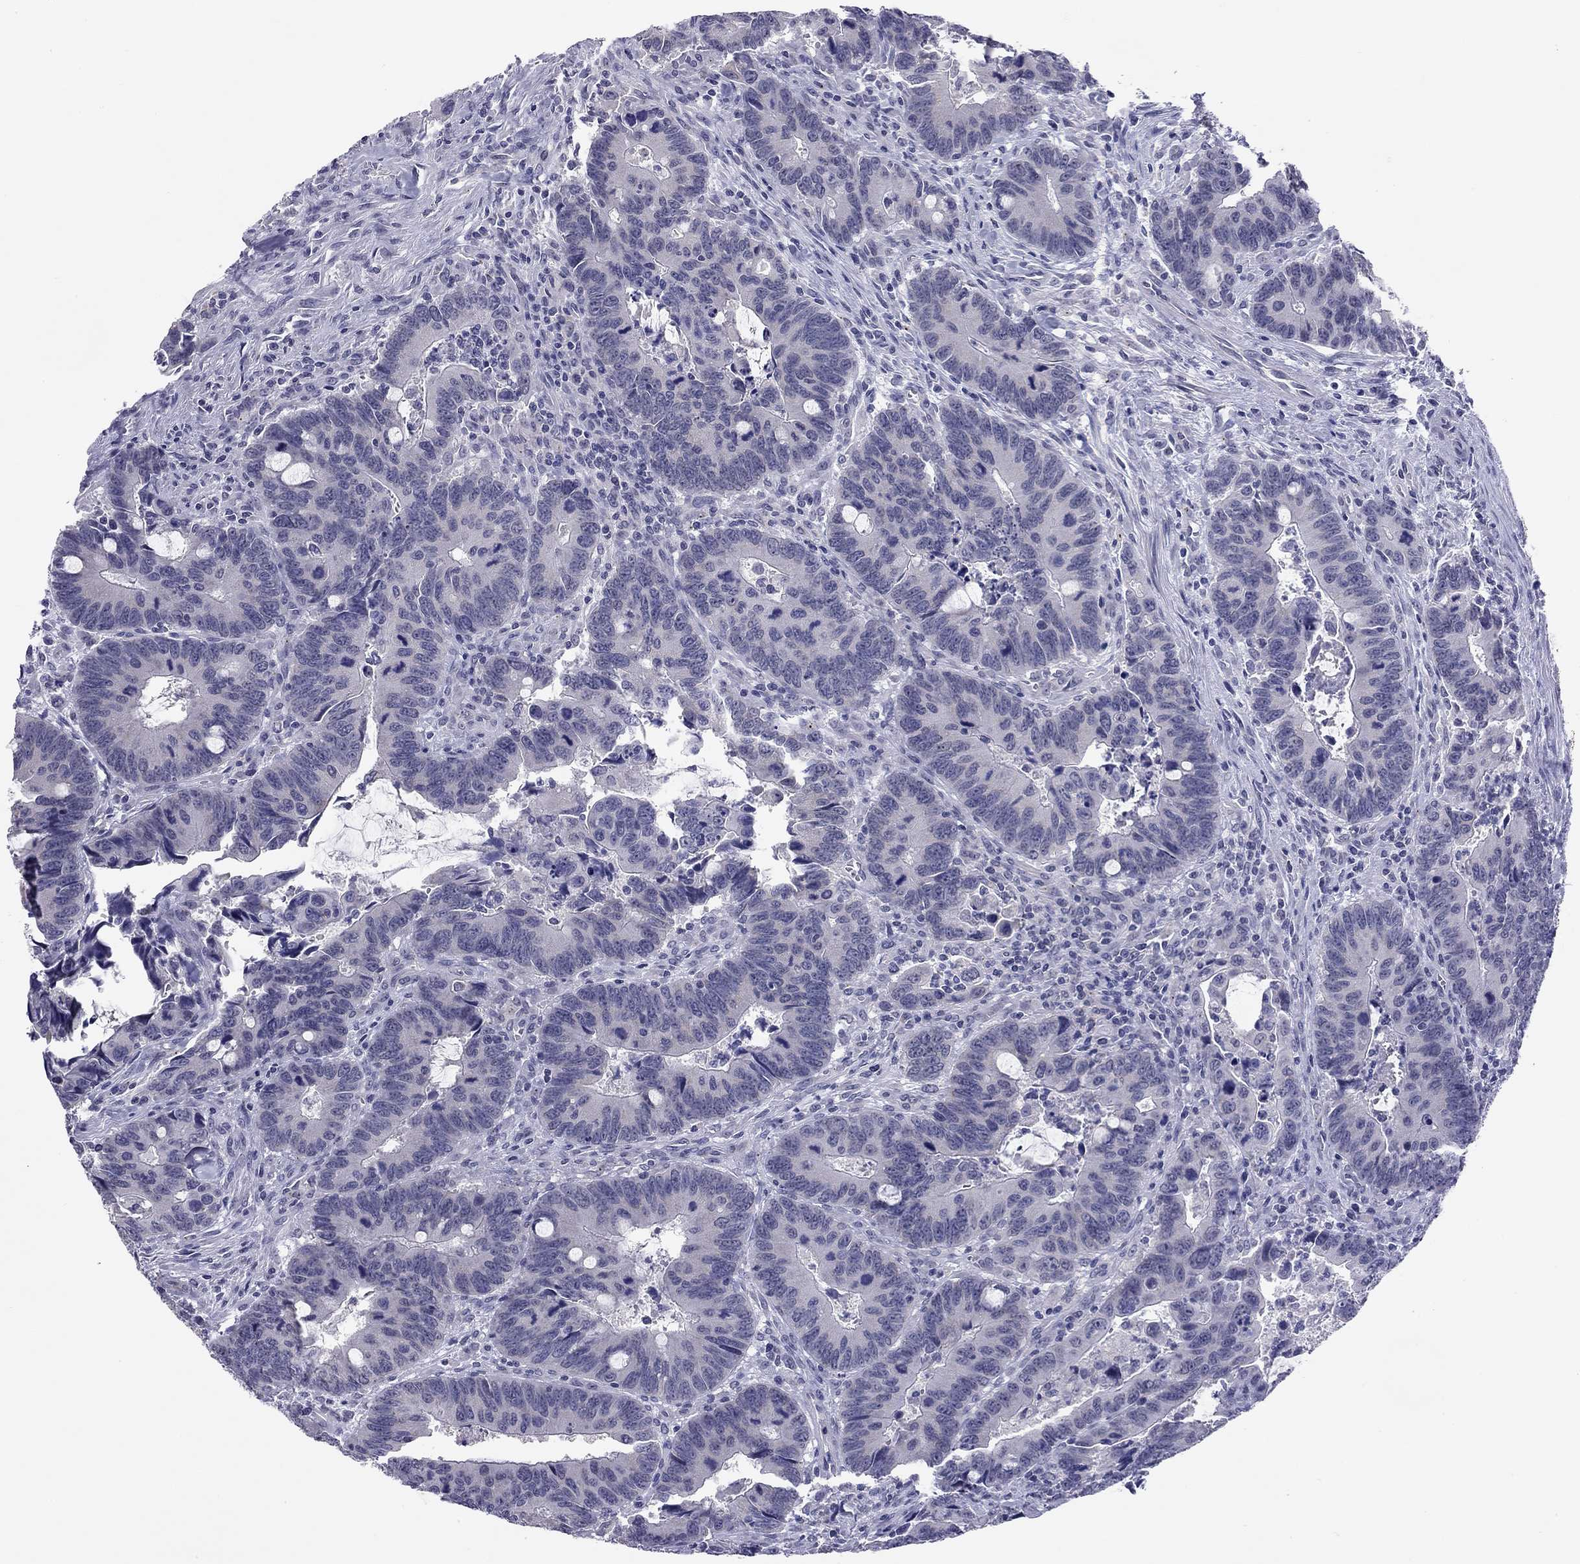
{"staining": {"intensity": "negative", "quantity": "none", "location": "none"}, "tissue": "colorectal cancer", "cell_type": "Tumor cells", "image_type": "cancer", "snomed": [{"axis": "morphology", "description": "Adenocarcinoma, NOS"}, {"axis": "topography", "description": "Rectum"}], "caption": "Colorectal cancer stained for a protein using immunohistochemistry (IHC) shows no expression tumor cells.", "gene": "ARMC12", "patient": {"sex": "male", "age": 67}}